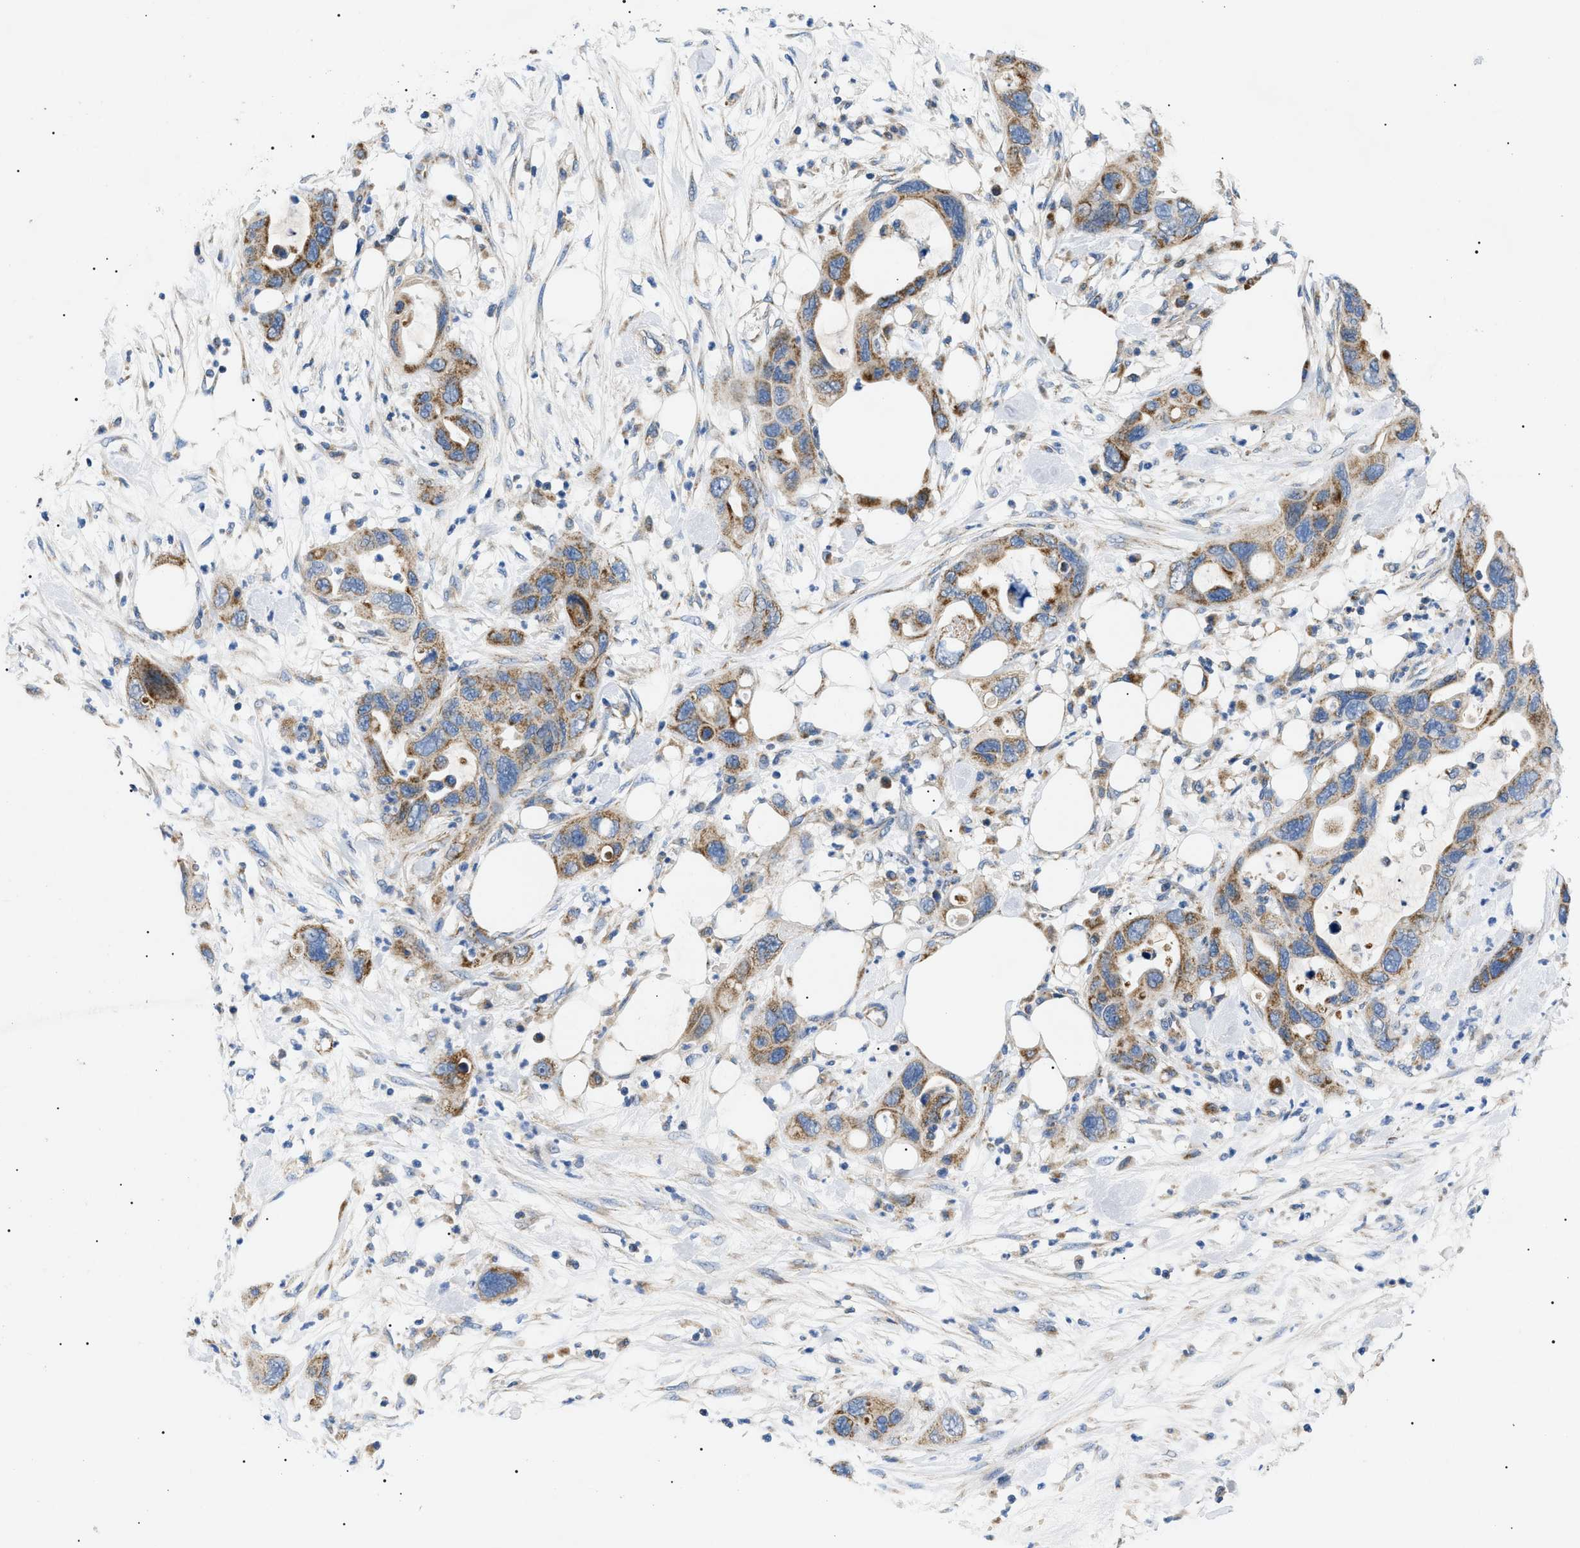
{"staining": {"intensity": "moderate", "quantity": ">75%", "location": "cytoplasmic/membranous"}, "tissue": "pancreatic cancer", "cell_type": "Tumor cells", "image_type": "cancer", "snomed": [{"axis": "morphology", "description": "Adenocarcinoma, NOS"}, {"axis": "topography", "description": "Pancreas"}], "caption": "Moderate cytoplasmic/membranous positivity for a protein is present in about >75% of tumor cells of adenocarcinoma (pancreatic) using immunohistochemistry.", "gene": "TOMM6", "patient": {"sex": "female", "age": 71}}